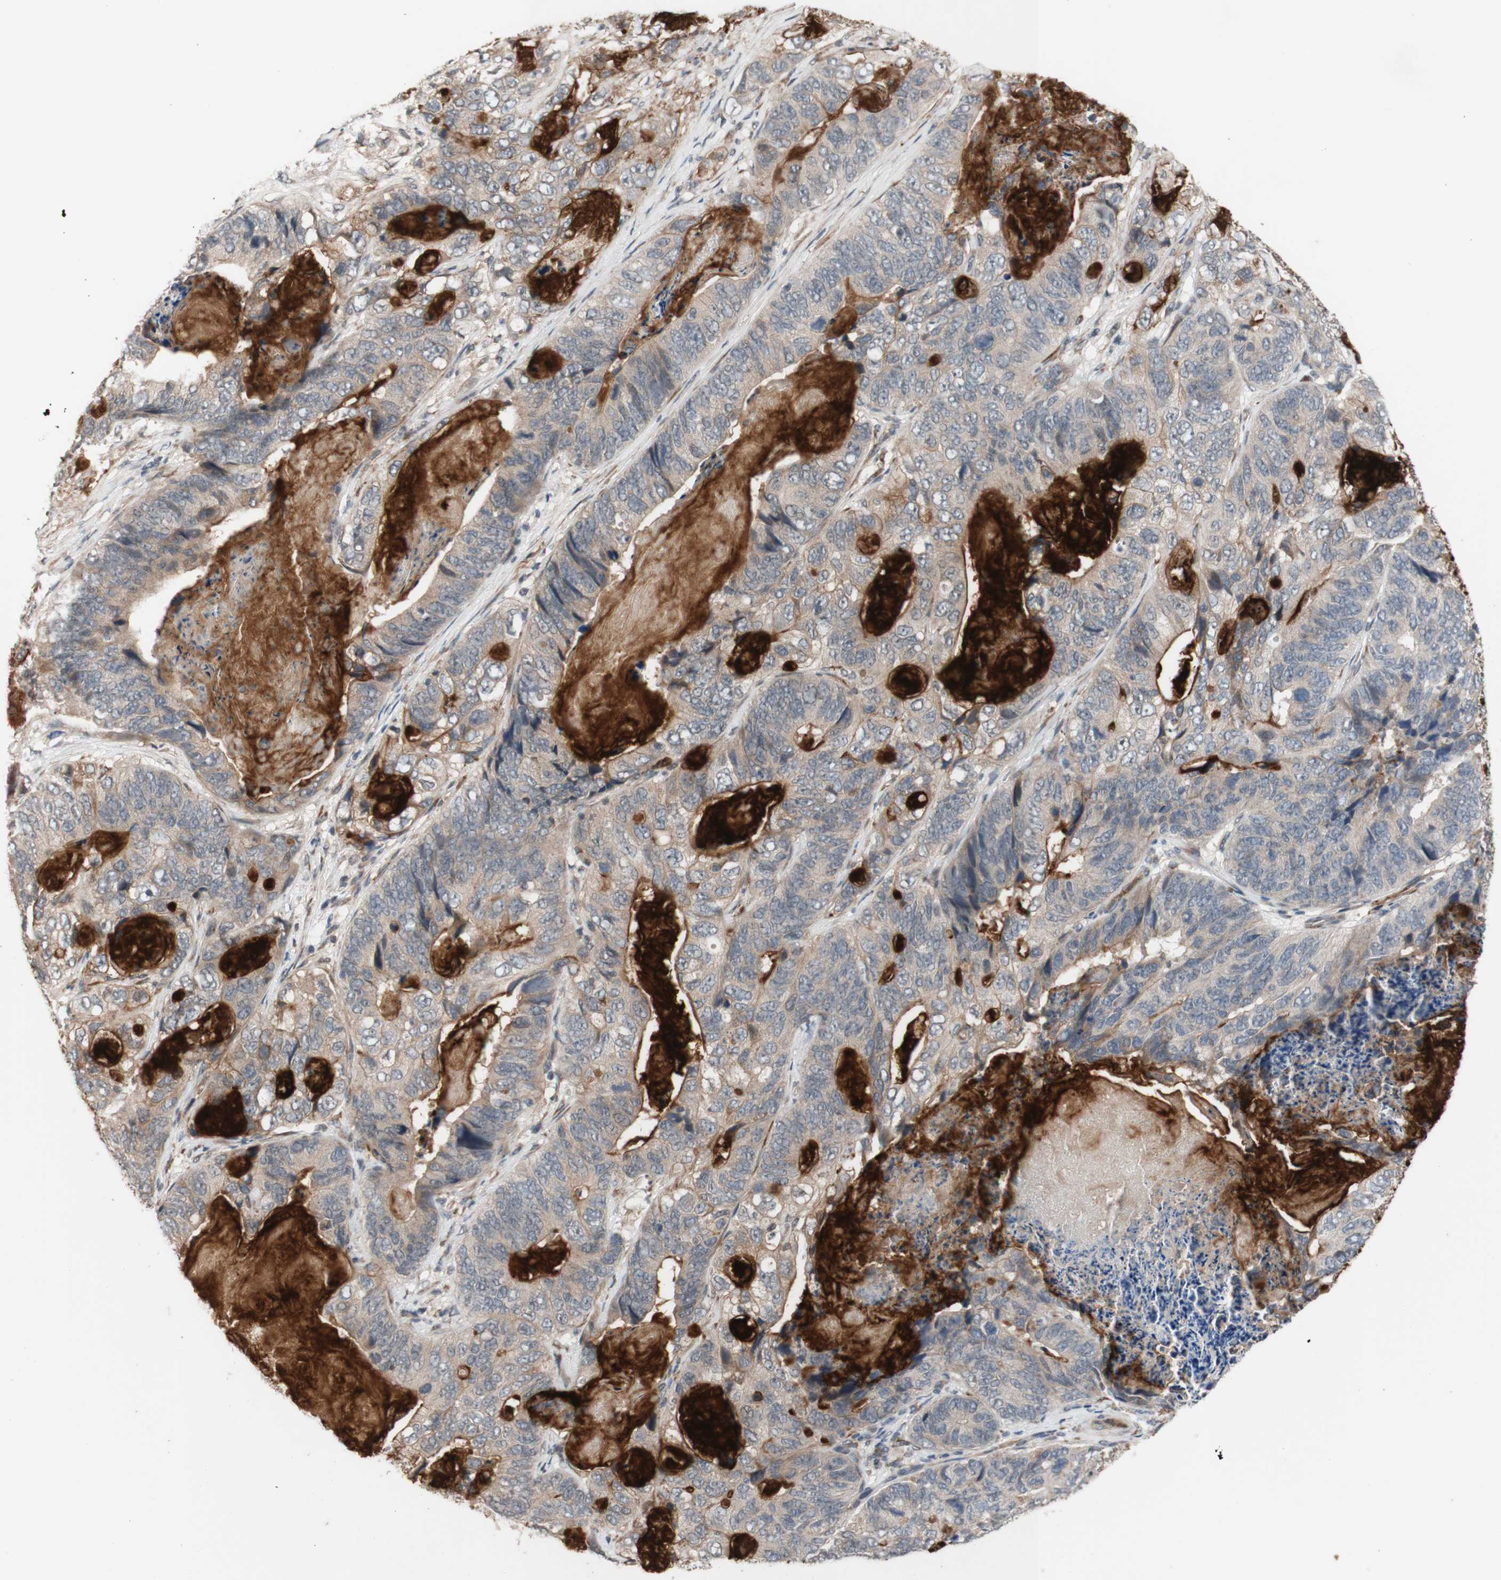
{"staining": {"intensity": "moderate", "quantity": "25%-75%", "location": "cytoplasmic/membranous"}, "tissue": "stomach cancer", "cell_type": "Tumor cells", "image_type": "cancer", "snomed": [{"axis": "morphology", "description": "Adenocarcinoma, NOS"}, {"axis": "topography", "description": "Stomach"}], "caption": "Adenocarcinoma (stomach) stained with DAB (3,3'-diaminobenzidine) IHC exhibits medium levels of moderate cytoplasmic/membranous positivity in about 25%-75% of tumor cells.", "gene": "CD55", "patient": {"sex": "female", "age": 89}}